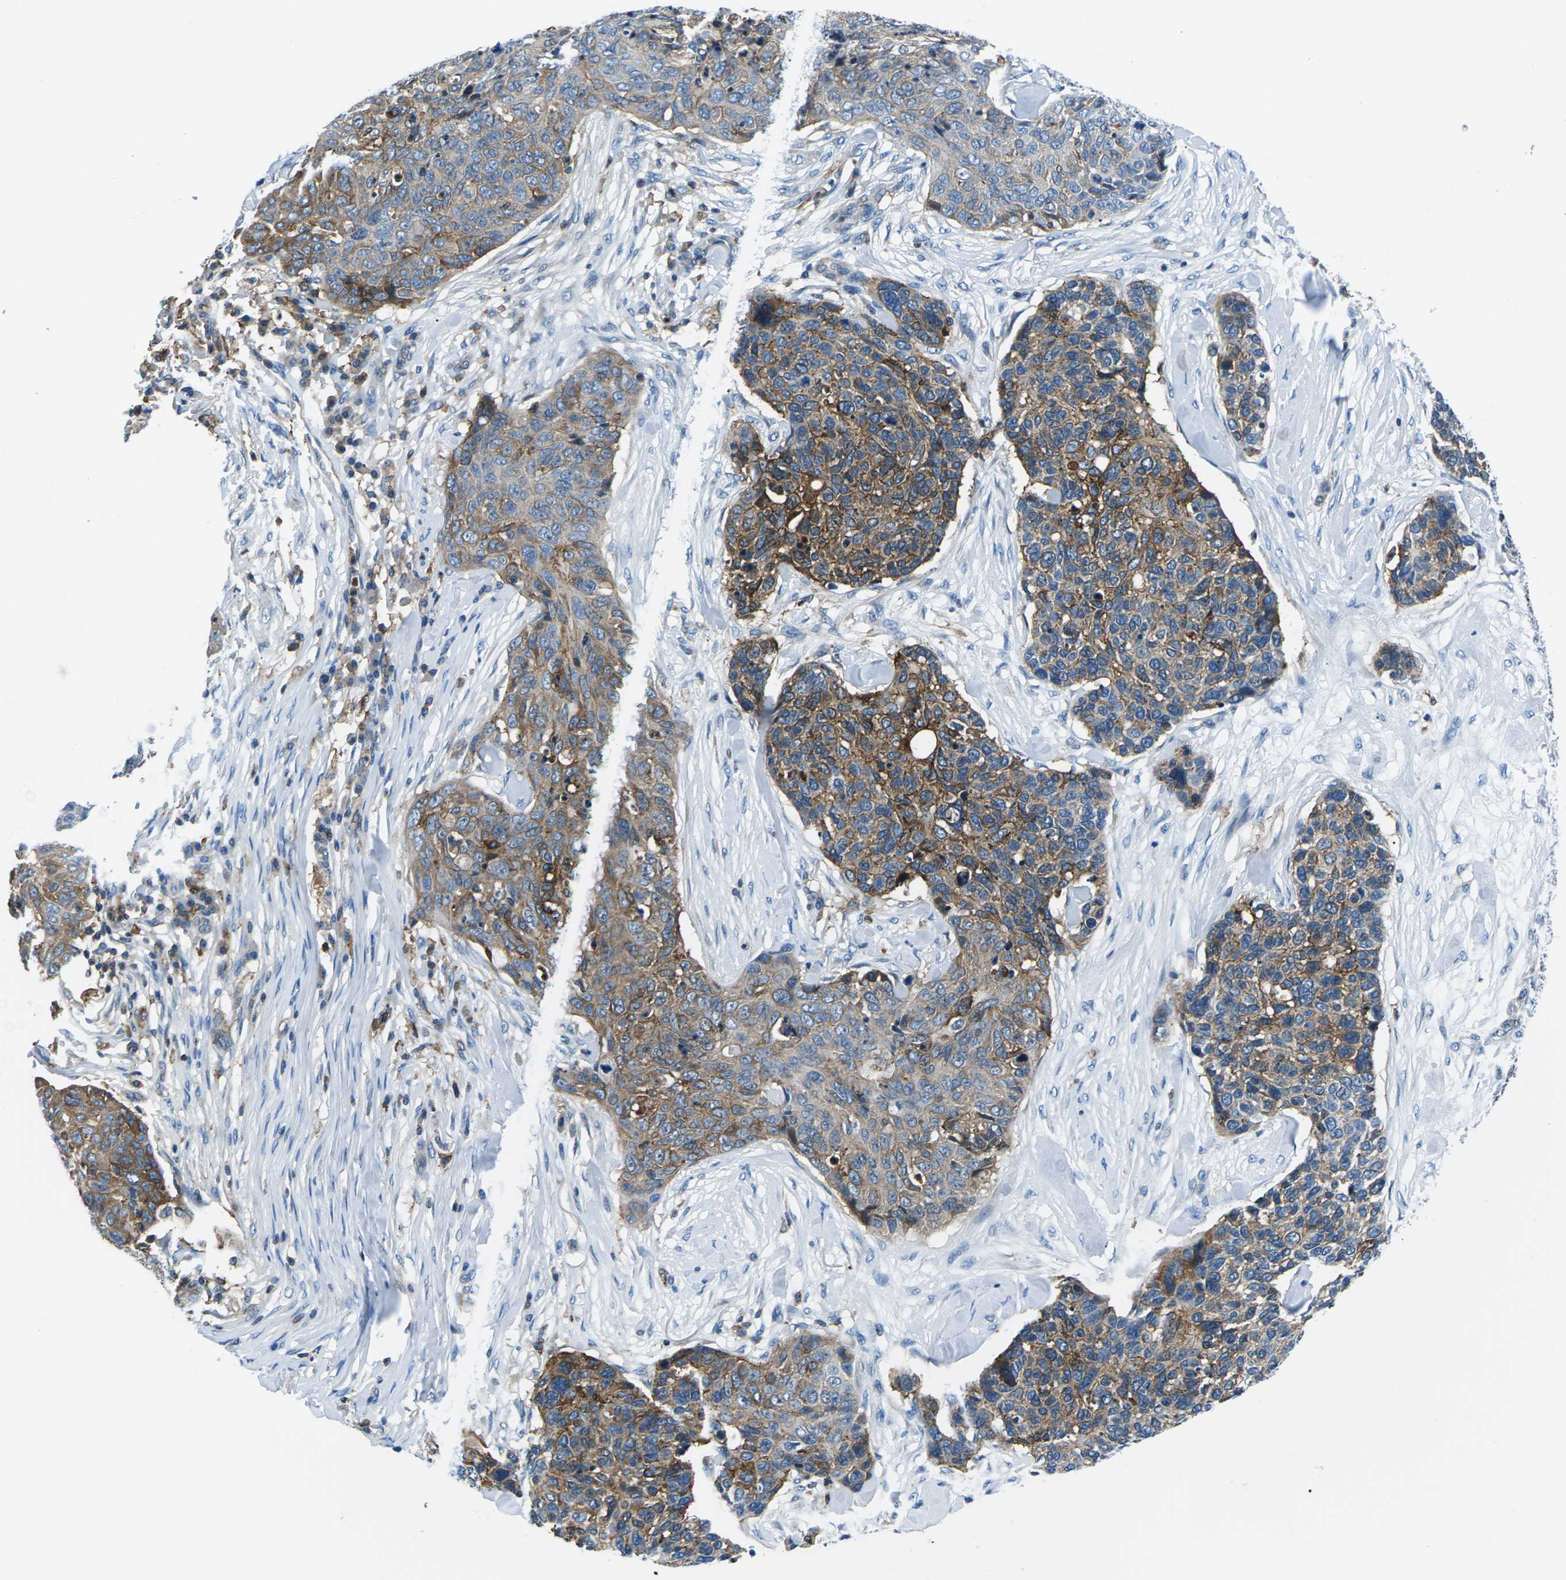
{"staining": {"intensity": "moderate", "quantity": ">75%", "location": "cytoplasmic/membranous"}, "tissue": "skin cancer", "cell_type": "Tumor cells", "image_type": "cancer", "snomed": [{"axis": "morphology", "description": "Squamous cell carcinoma in situ, NOS"}, {"axis": "morphology", "description": "Squamous cell carcinoma, NOS"}, {"axis": "topography", "description": "Skin"}], "caption": "About >75% of tumor cells in human squamous cell carcinoma in situ (skin) show moderate cytoplasmic/membranous protein positivity as visualized by brown immunohistochemical staining.", "gene": "SOCS4", "patient": {"sex": "male", "age": 93}}